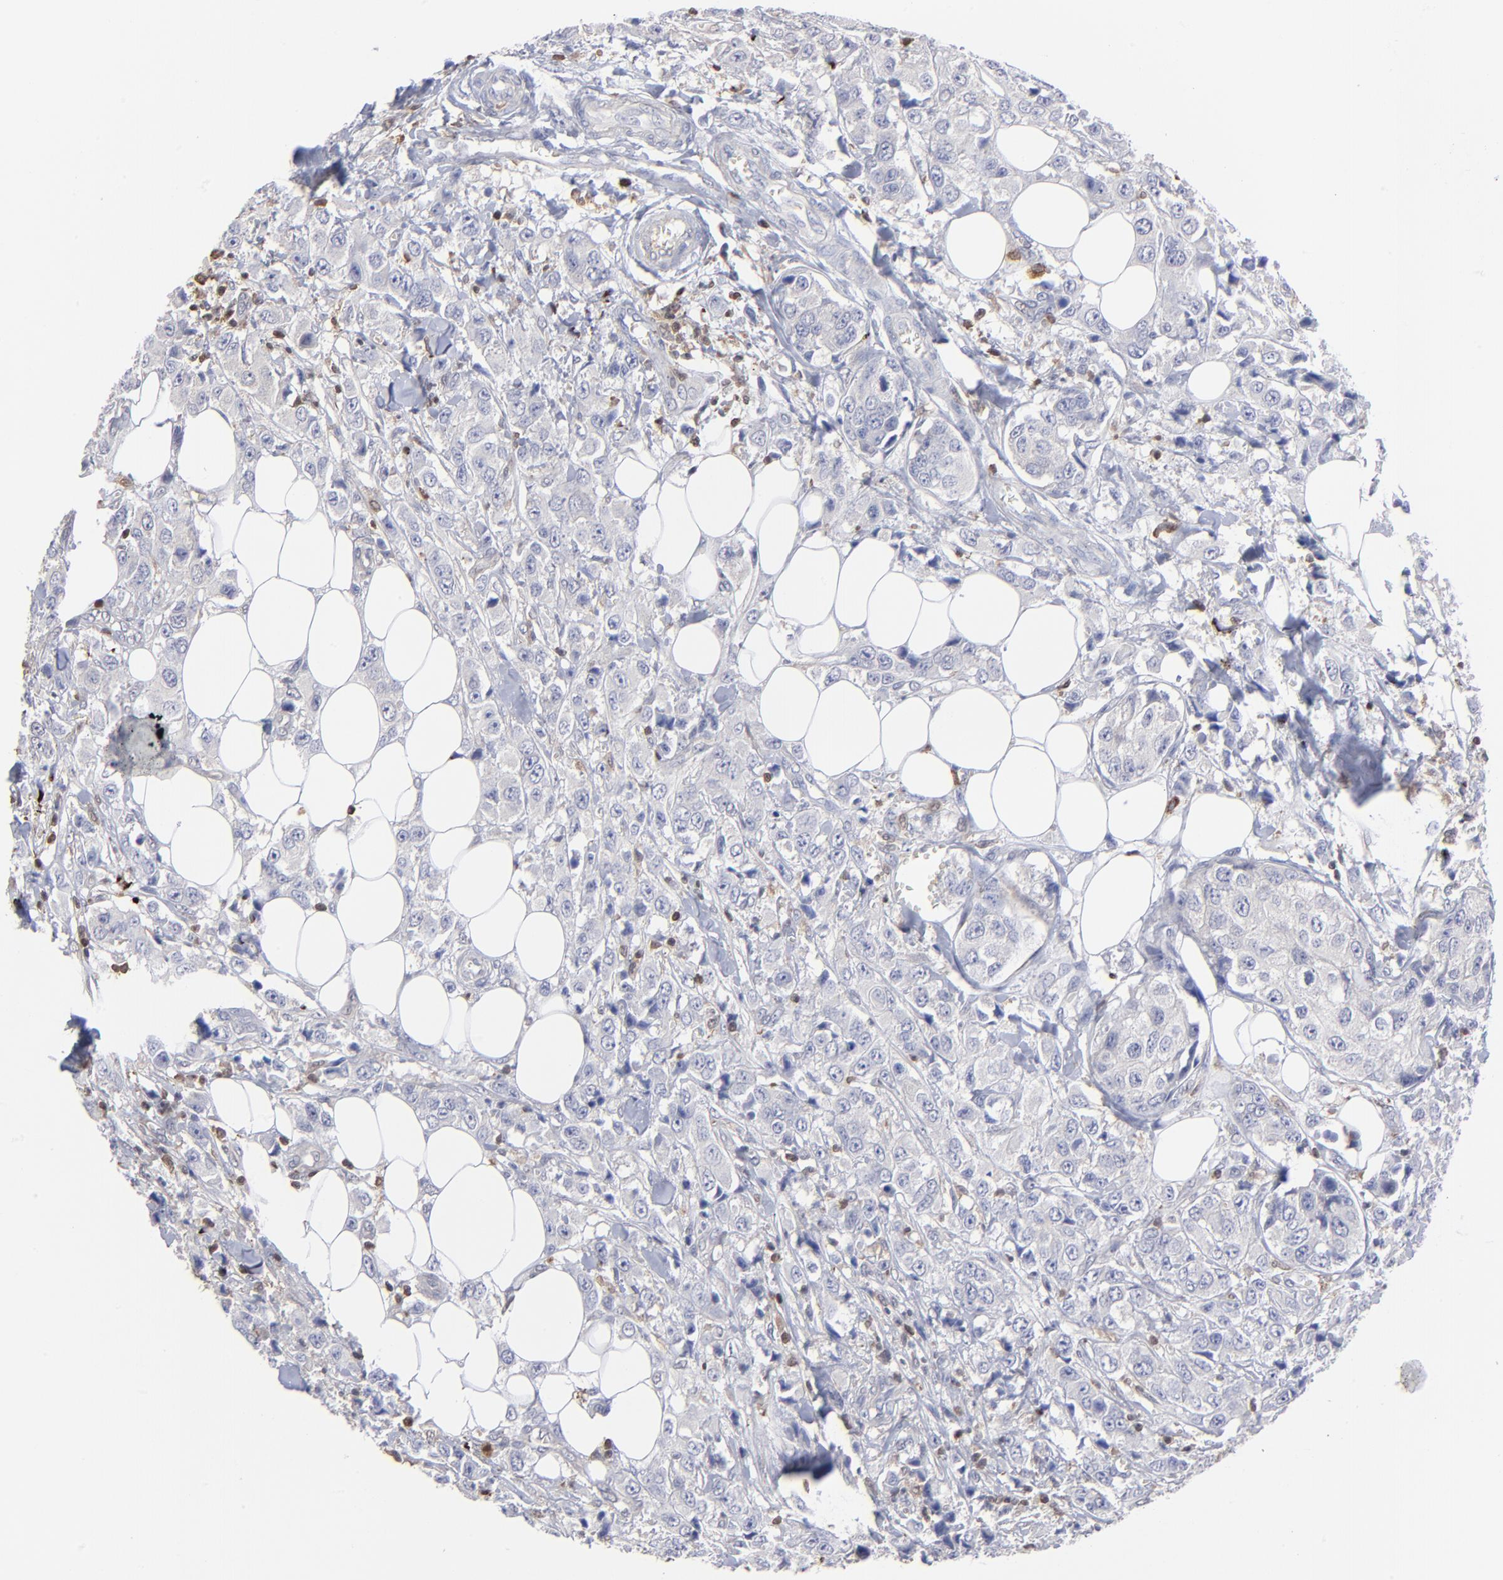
{"staining": {"intensity": "negative", "quantity": "none", "location": "none"}, "tissue": "breast cancer", "cell_type": "Tumor cells", "image_type": "cancer", "snomed": [{"axis": "morphology", "description": "Duct carcinoma"}, {"axis": "topography", "description": "Breast"}], "caption": "This is an immunohistochemistry (IHC) histopathology image of human infiltrating ductal carcinoma (breast). There is no expression in tumor cells.", "gene": "TBXT", "patient": {"sex": "female", "age": 58}}